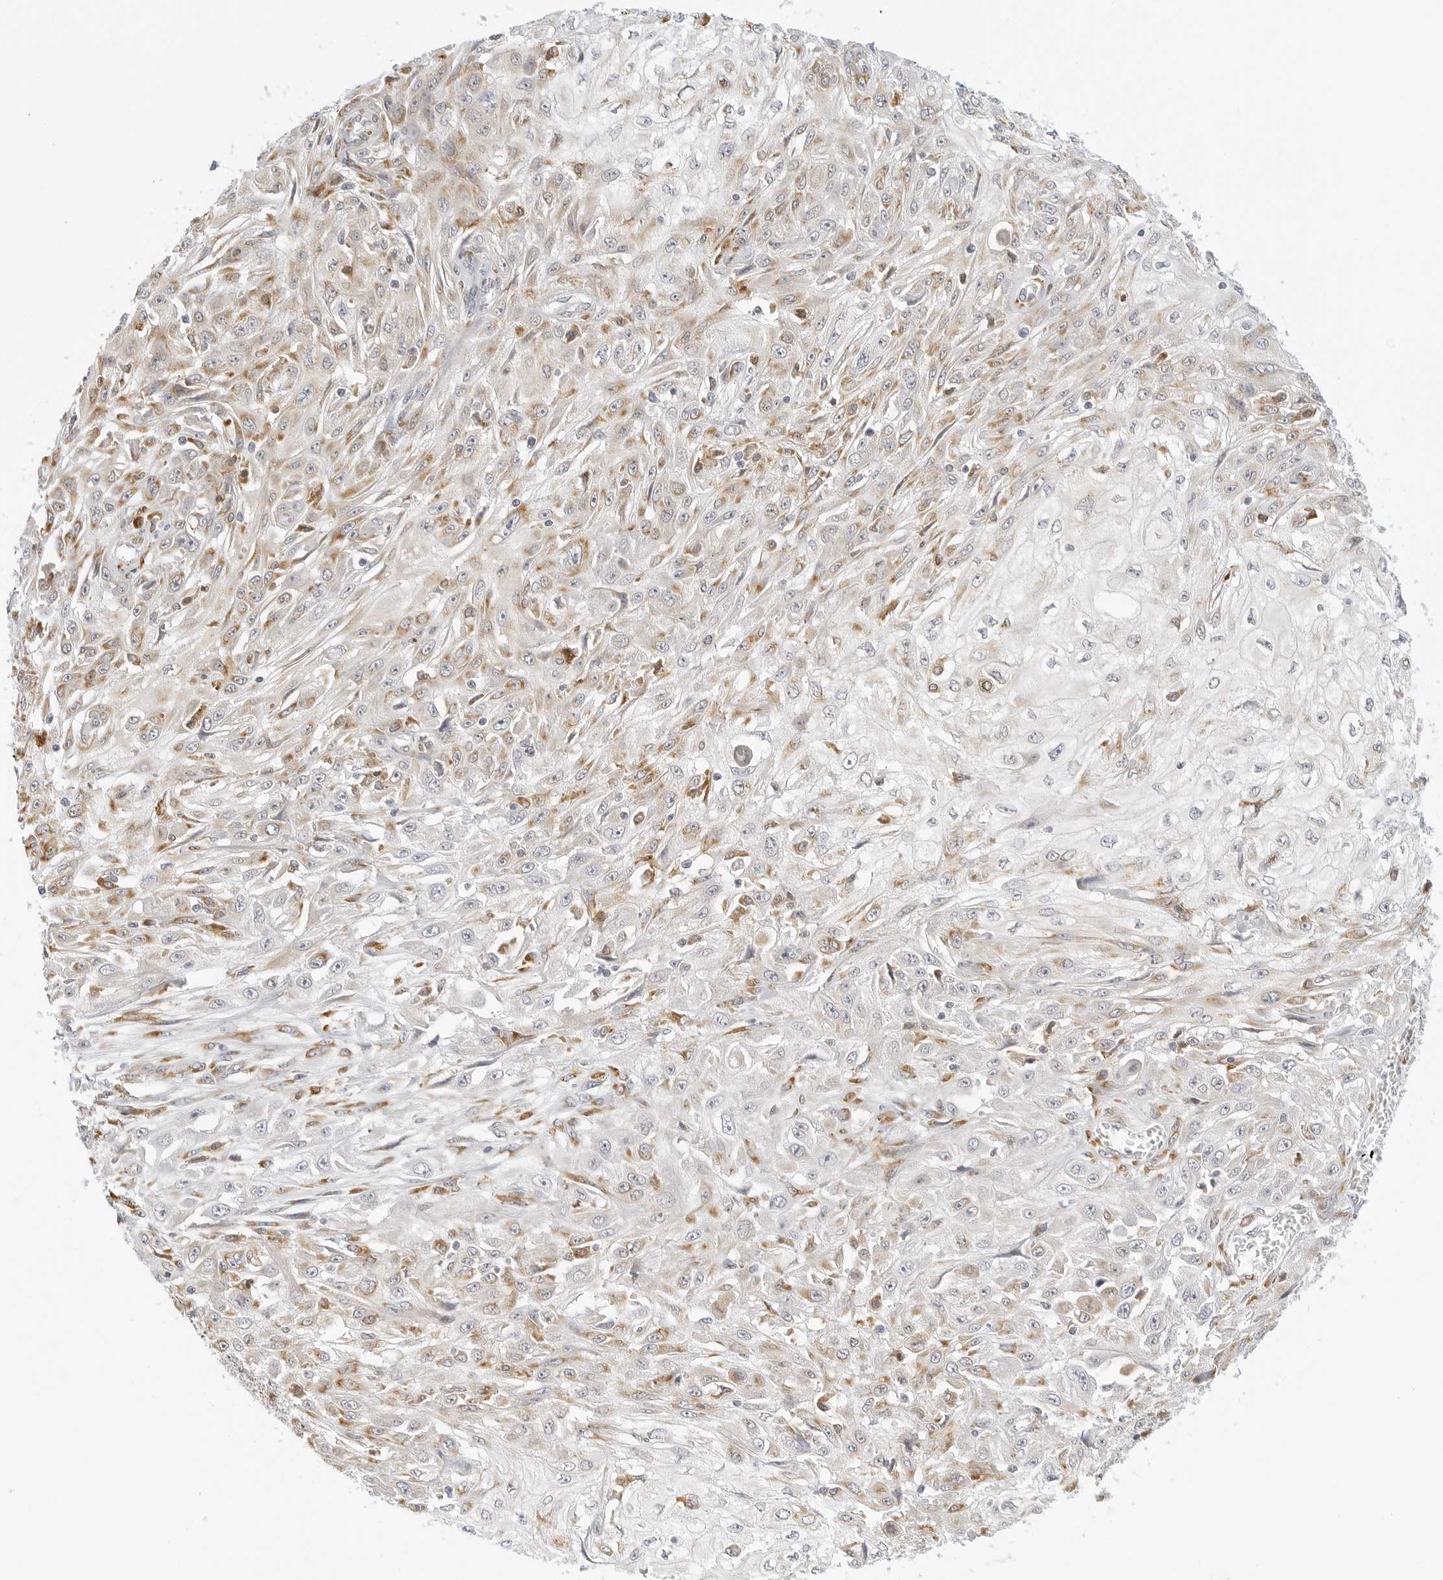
{"staining": {"intensity": "moderate", "quantity": "25%-75%", "location": "cytoplasmic/membranous"}, "tissue": "skin cancer", "cell_type": "Tumor cells", "image_type": "cancer", "snomed": [{"axis": "morphology", "description": "Squamous cell carcinoma, NOS"}, {"axis": "morphology", "description": "Squamous cell carcinoma, metastatic, NOS"}, {"axis": "topography", "description": "Skin"}, {"axis": "topography", "description": "Lymph node"}], "caption": "Immunohistochemistry staining of metastatic squamous cell carcinoma (skin), which shows medium levels of moderate cytoplasmic/membranous positivity in about 25%-75% of tumor cells indicating moderate cytoplasmic/membranous protein positivity. The staining was performed using DAB (brown) for protein detection and nuclei were counterstained in hematoxylin (blue).", "gene": "THEM4", "patient": {"sex": "male", "age": 75}}